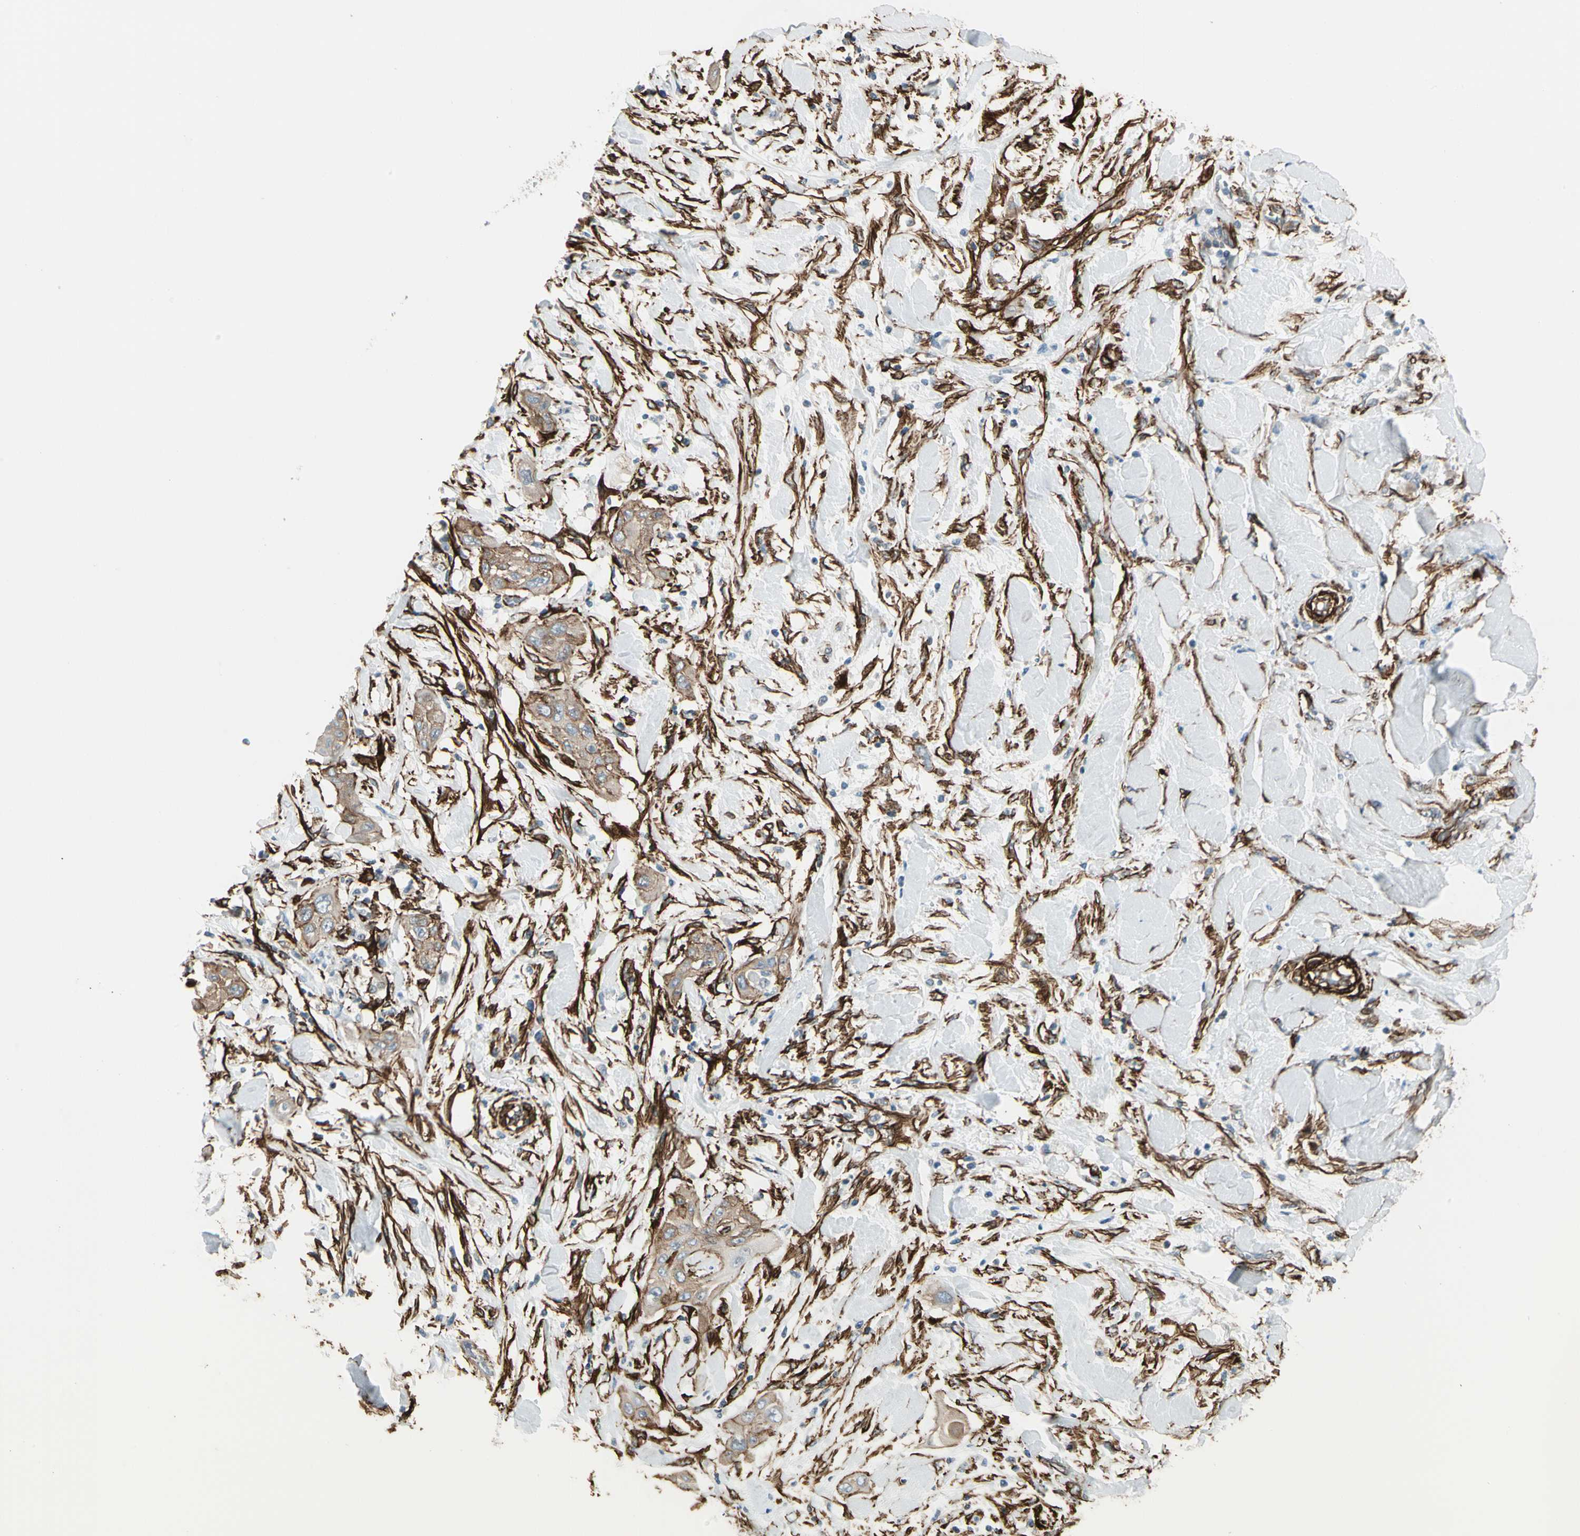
{"staining": {"intensity": "moderate", "quantity": ">75%", "location": "cytoplasmic/membranous"}, "tissue": "lung cancer", "cell_type": "Tumor cells", "image_type": "cancer", "snomed": [{"axis": "morphology", "description": "Squamous cell carcinoma, NOS"}, {"axis": "topography", "description": "Lung"}], "caption": "Brown immunohistochemical staining in human lung cancer (squamous cell carcinoma) demonstrates moderate cytoplasmic/membranous positivity in about >75% of tumor cells.", "gene": "CALD1", "patient": {"sex": "female", "age": 47}}